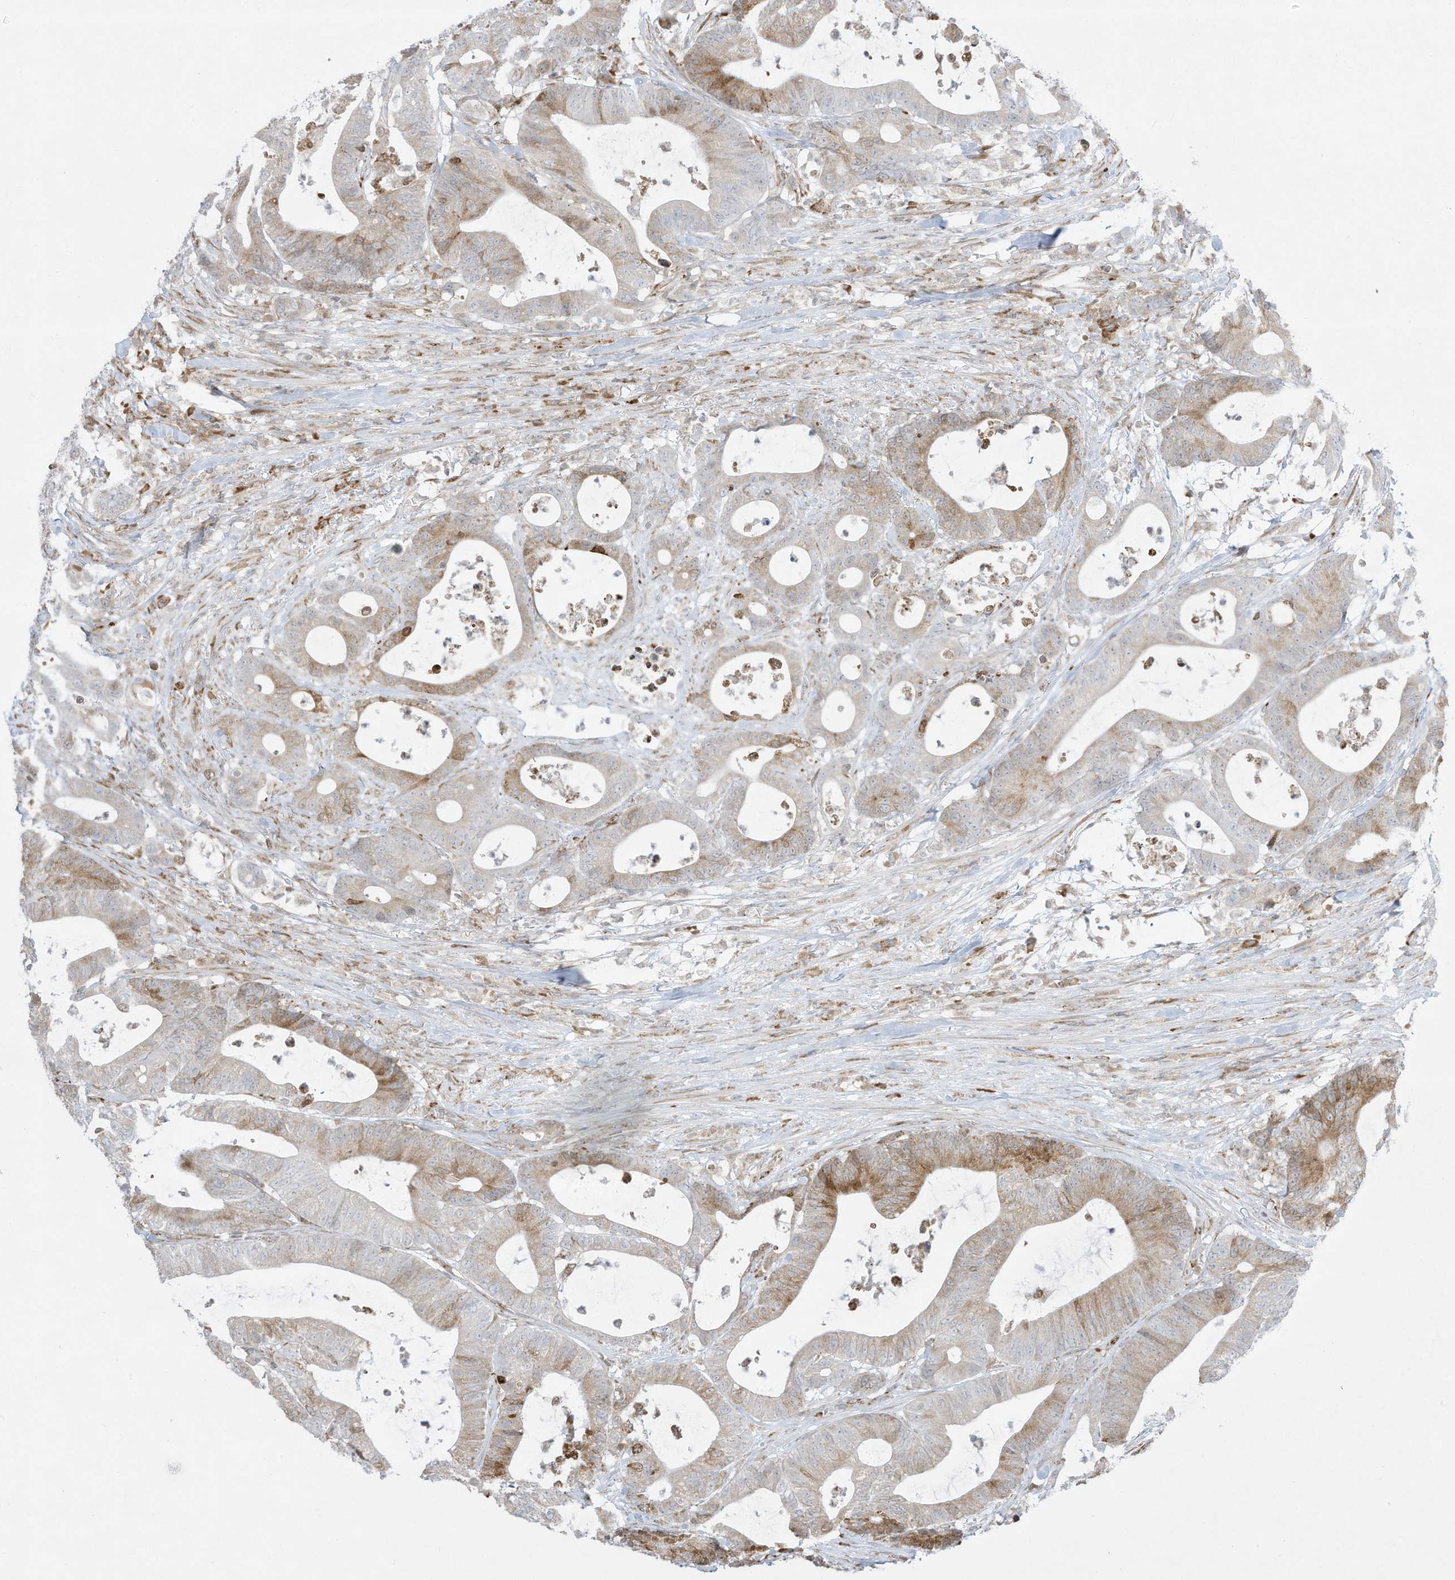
{"staining": {"intensity": "moderate", "quantity": "<25%", "location": "cytoplasmic/membranous"}, "tissue": "colorectal cancer", "cell_type": "Tumor cells", "image_type": "cancer", "snomed": [{"axis": "morphology", "description": "Adenocarcinoma, NOS"}, {"axis": "topography", "description": "Colon"}], "caption": "Immunohistochemical staining of human colorectal cancer reveals low levels of moderate cytoplasmic/membranous positivity in about <25% of tumor cells.", "gene": "PTK6", "patient": {"sex": "female", "age": 84}}